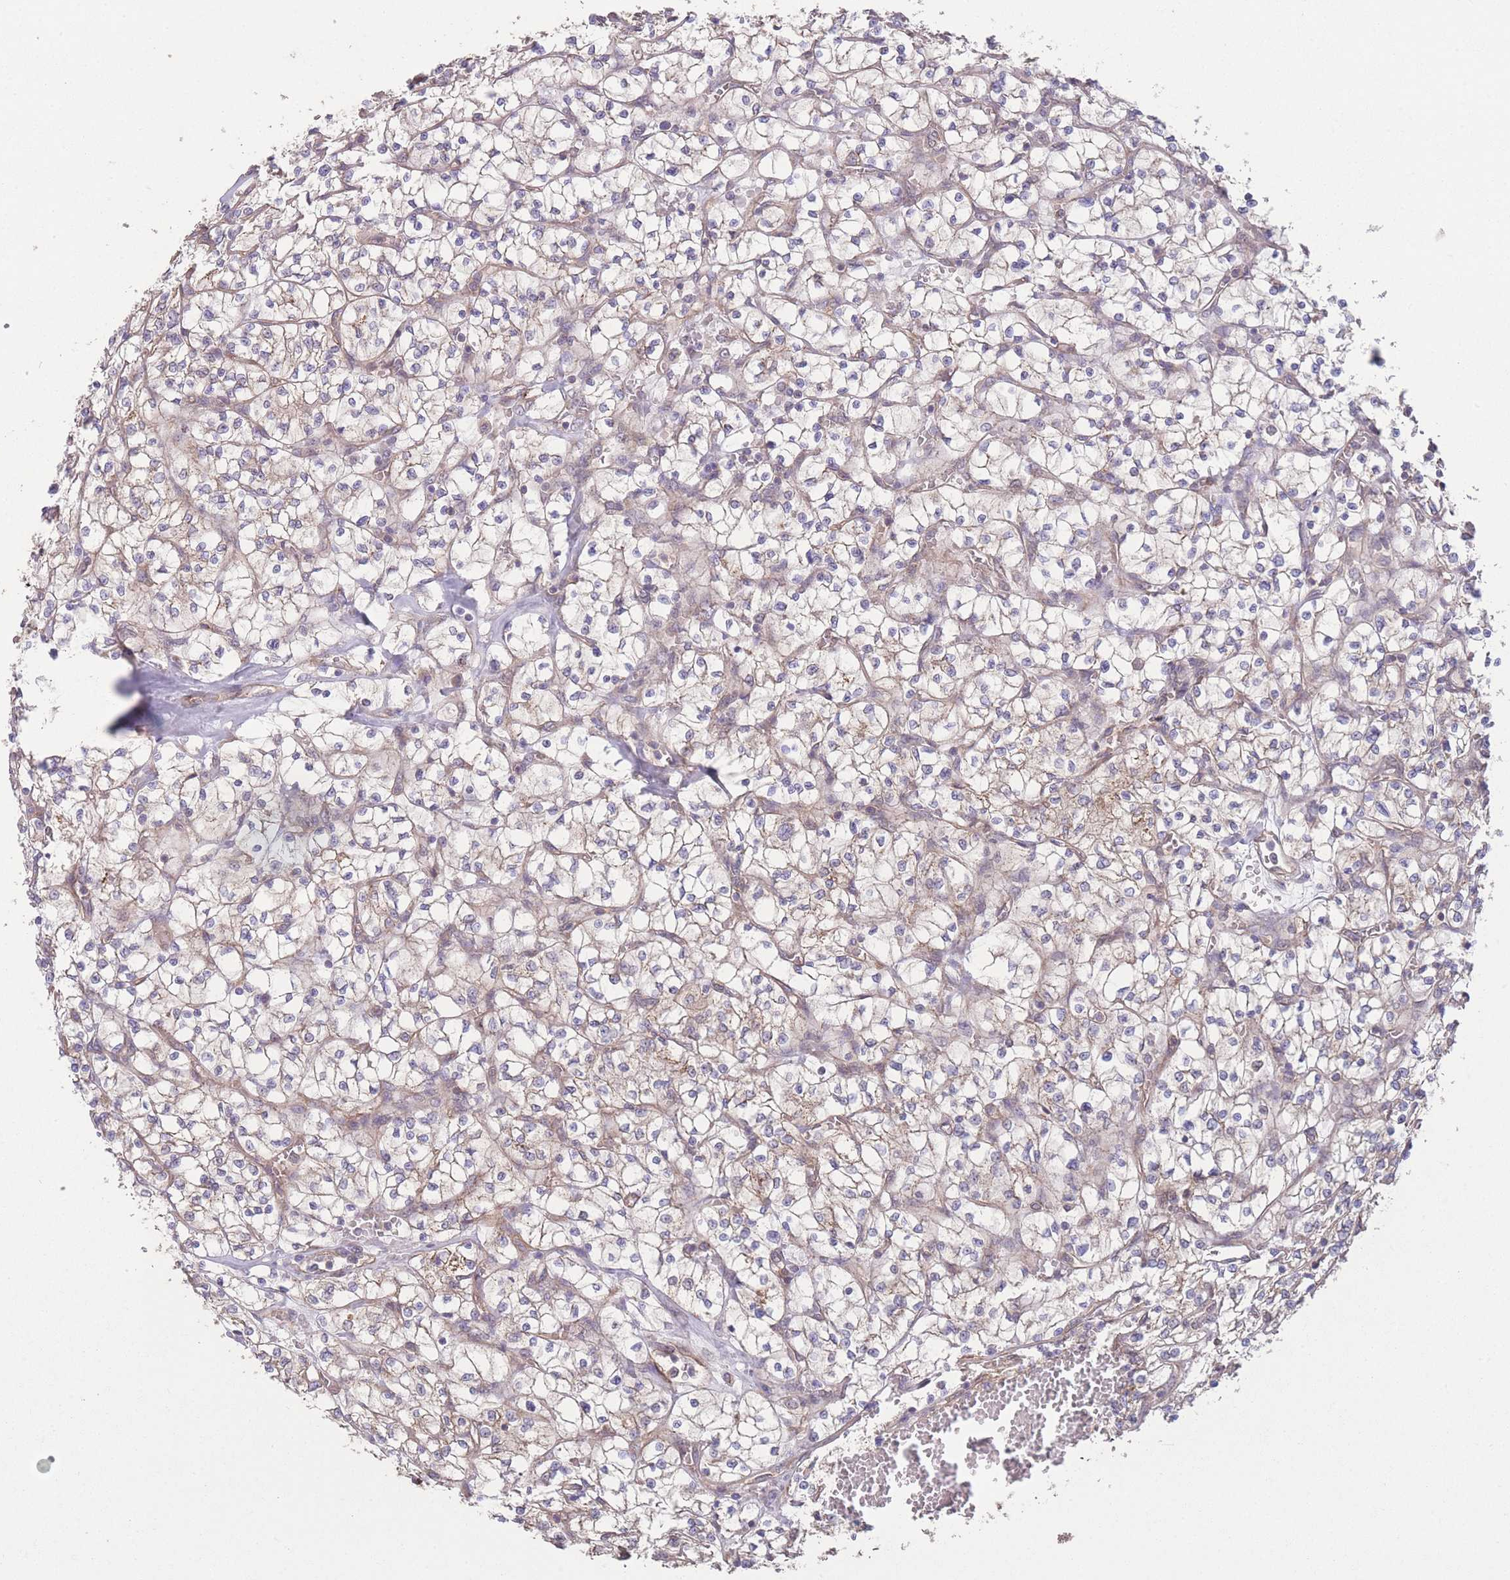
{"staining": {"intensity": "weak", "quantity": "25%-75%", "location": "cytoplasmic/membranous"}, "tissue": "renal cancer", "cell_type": "Tumor cells", "image_type": "cancer", "snomed": [{"axis": "morphology", "description": "Adenocarcinoma, NOS"}, {"axis": "topography", "description": "Kidney"}], "caption": "The image demonstrates staining of renal cancer, revealing weak cytoplasmic/membranous protein expression (brown color) within tumor cells.", "gene": "PXMP4", "patient": {"sex": "female", "age": 64}}